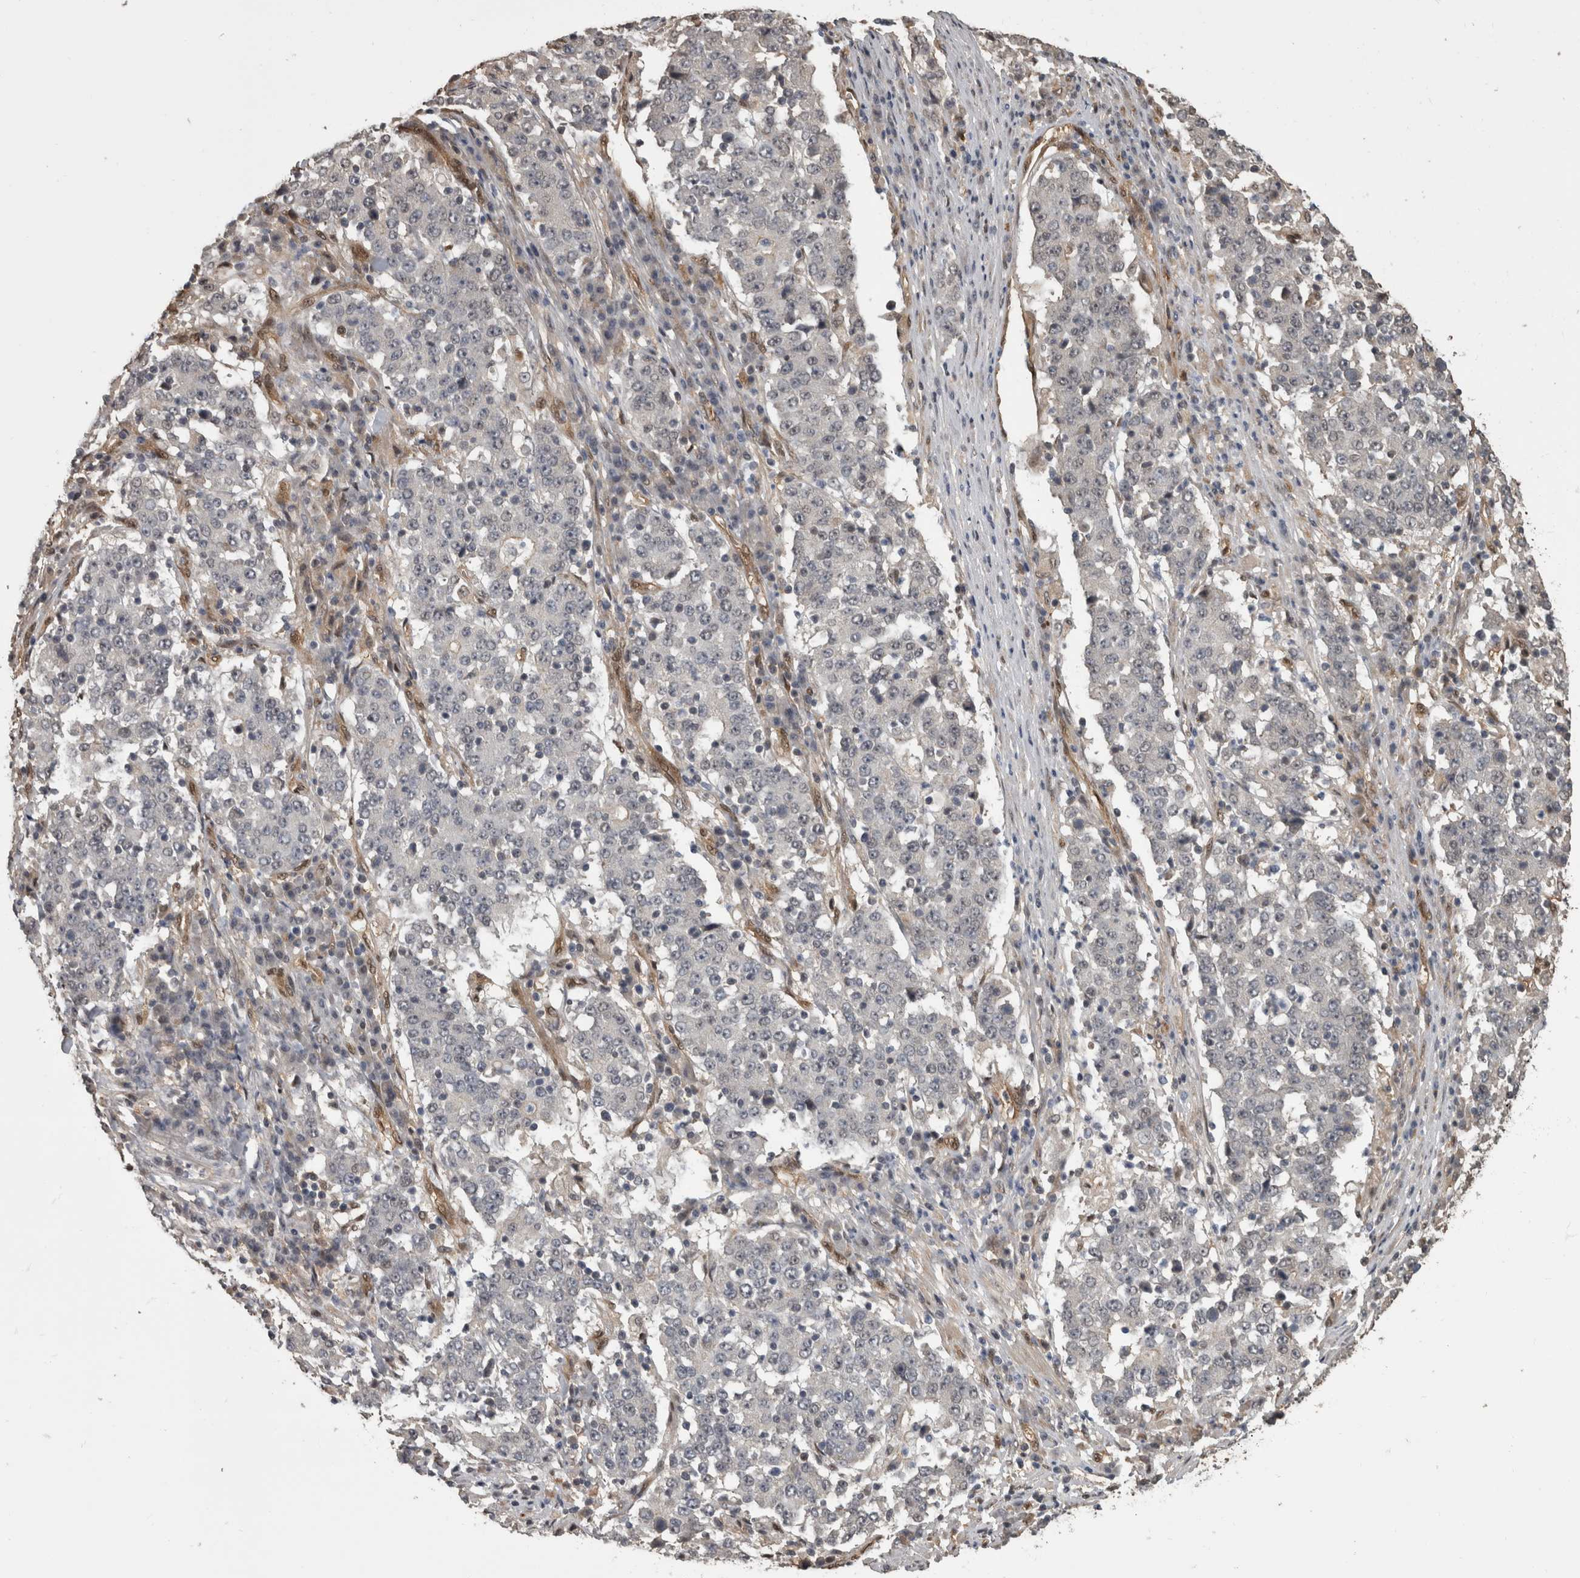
{"staining": {"intensity": "negative", "quantity": "none", "location": "none"}, "tissue": "stomach cancer", "cell_type": "Tumor cells", "image_type": "cancer", "snomed": [{"axis": "morphology", "description": "Adenocarcinoma, NOS"}, {"axis": "topography", "description": "Stomach"}], "caption": "This photomicrograph is of stomach cancer (adenocarcinoma) stained with immunohistochemistry (IHC) to label a protein in brown with the nuclei are counter-stained blue. There is no expression in tumor cells.", "gene": "AKT3", "patient": {"sex": "male", "age": 59}}